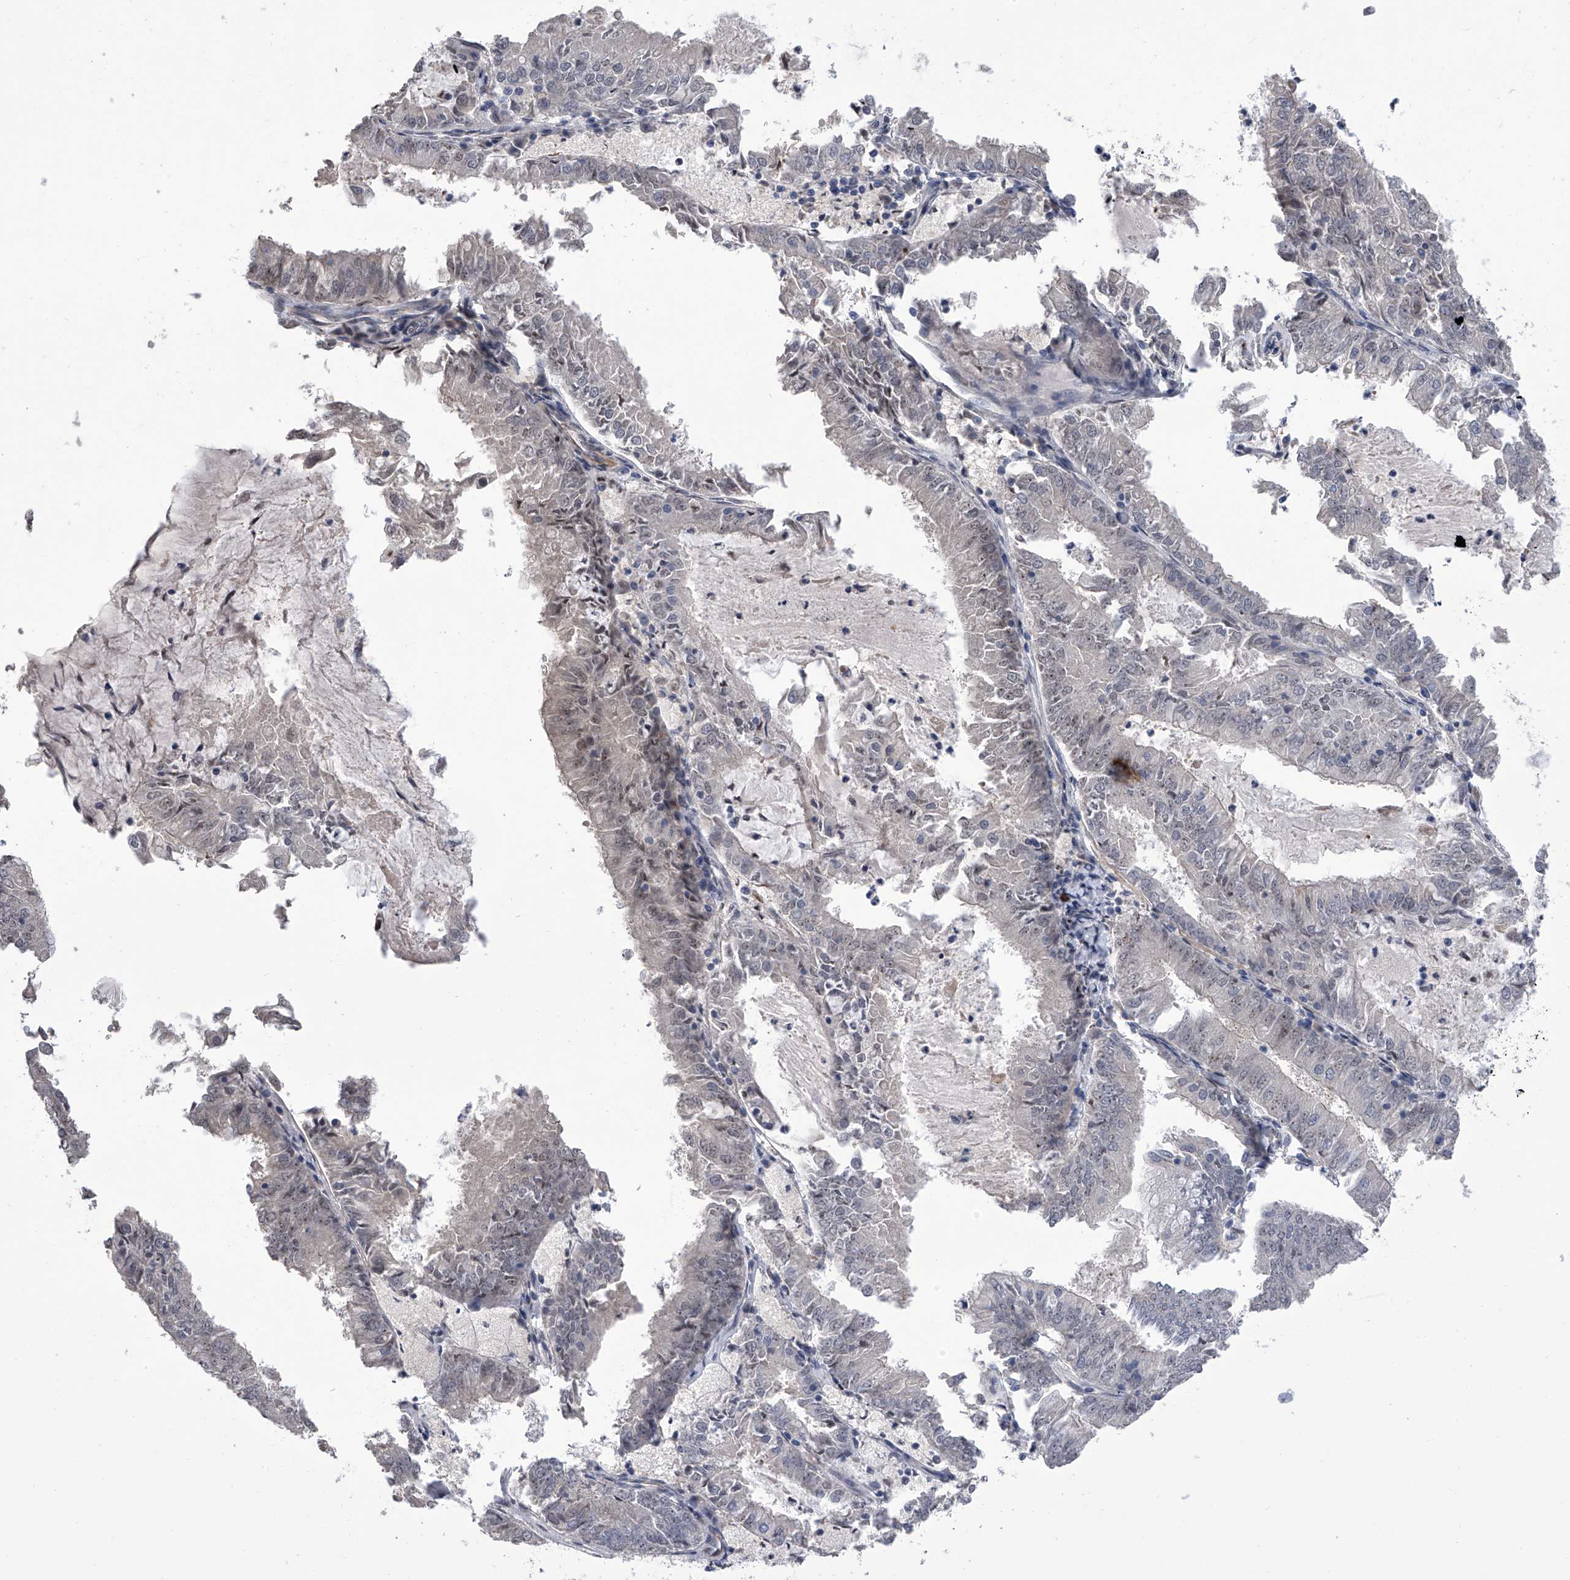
{"staining": {"intensity": "negative", "quantity": "none", "location": "none"}, "tissue": "endometrial cancer", "cell_type": "Tumor cells", "image_type": "cancer", "snomed": [{"axis": "morphology", "description": "Adenocarcinoma, NOS"}, {"axis": "topography", "description": "Endometrium"}], "caption": "DAB immunohistochemical staining of human endometrial cancer reveals no significant positivity in tumor cells.", "gene": "ZNF426", "patient": {"sex": "female", "age": 57}}